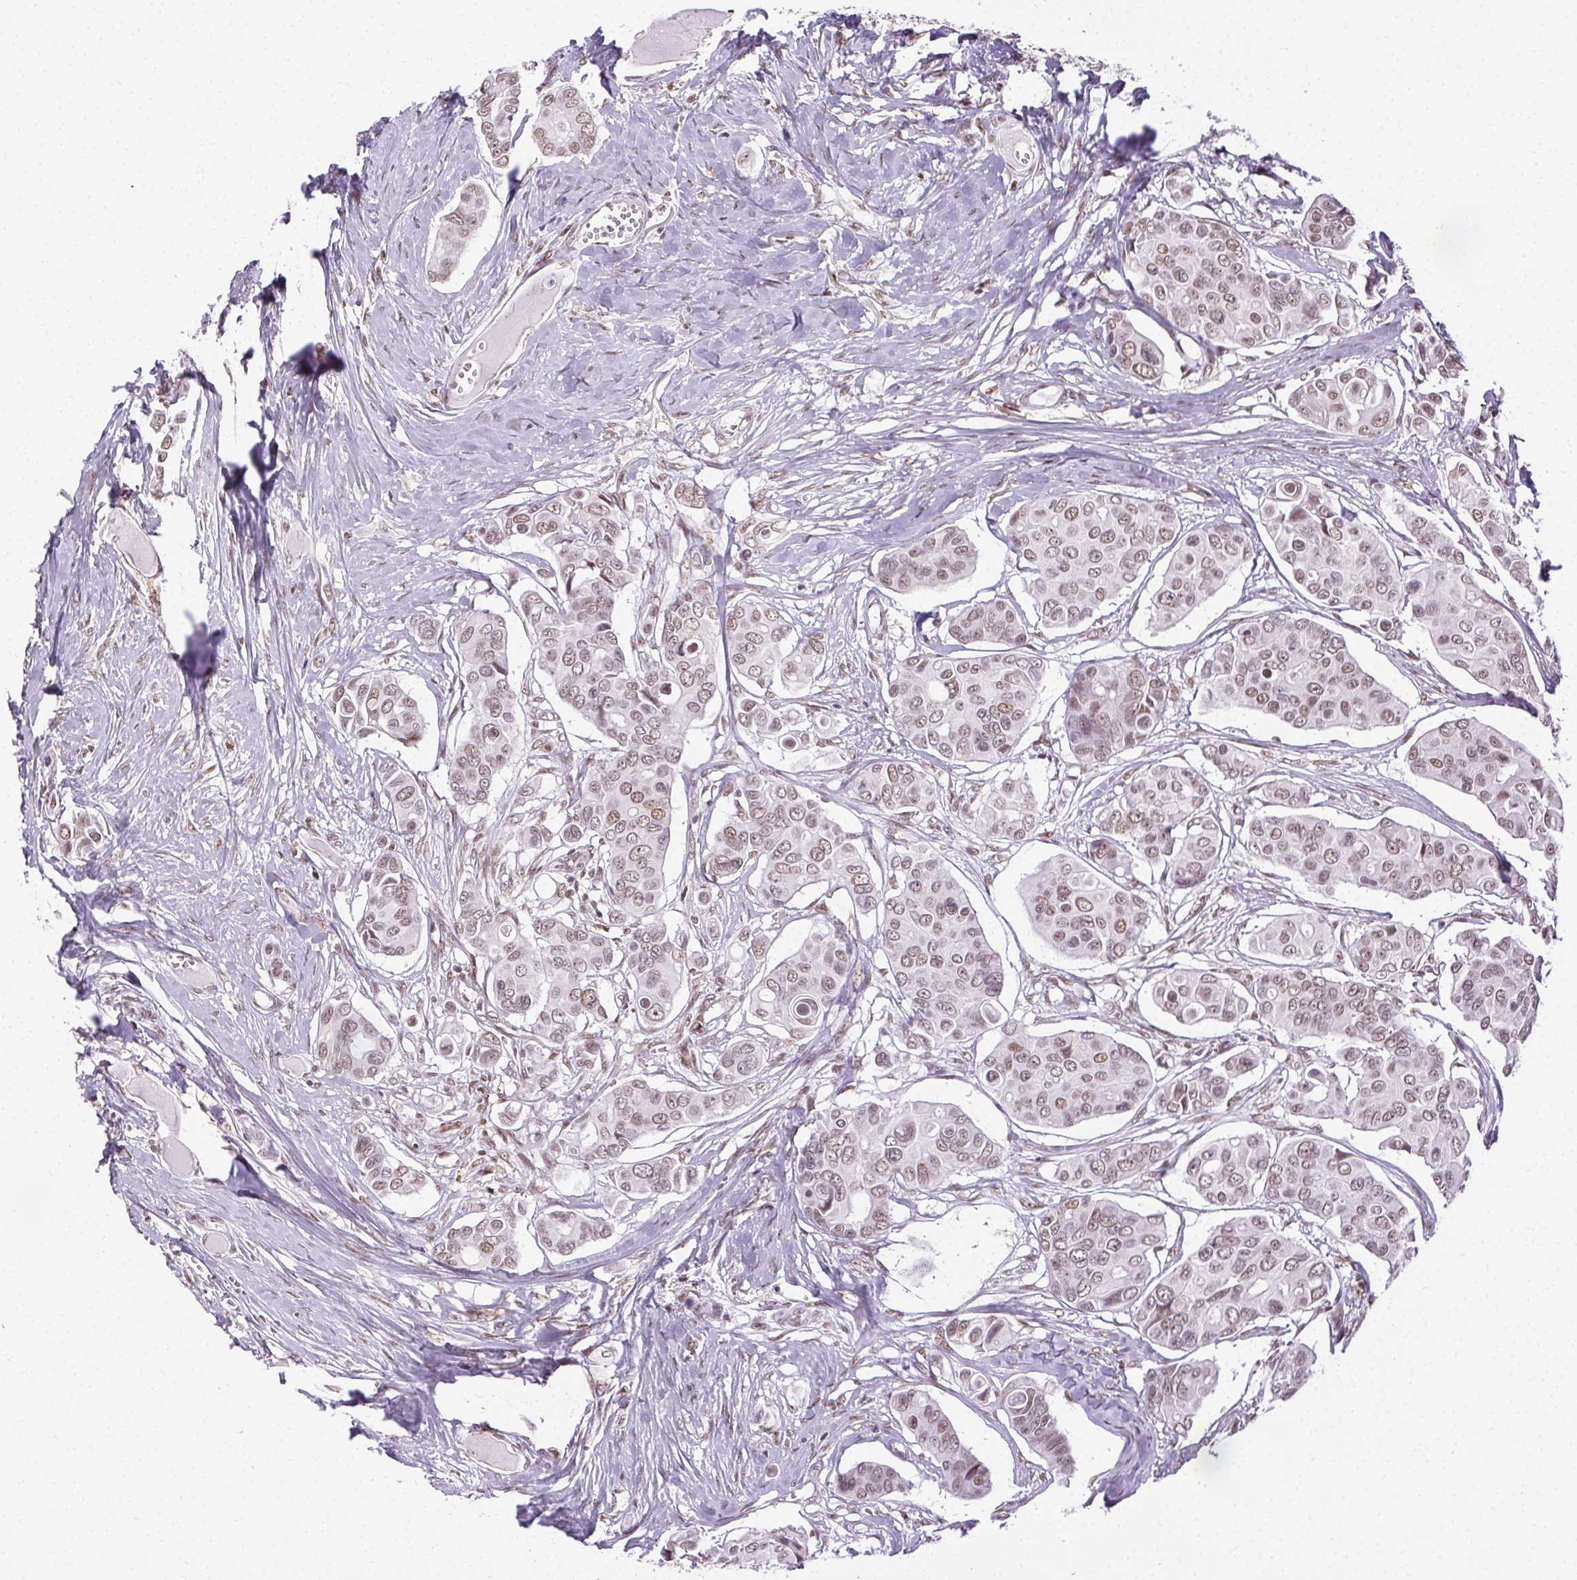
{"staining": {"intensity": "moderate", "quantity": ">75%", "location": "nuclear"}, "tissue": "breast cancer", "cell_type": "Tumor cells", "image_type": "cancer", "snomed": [{"axis": "morphology", "description": "Duct carcinoma"}, {"axis": "topography", "description": "Breast"}], "caption": "A high-resolution micrograph shows immunohistochemistry staining of intraductal carcinoma (breast), which reveals moderate nuclear positivity in about >75% of tumor cells.", "gene": "TRA2B", "patient": {"sex": "female", "age": 54}}